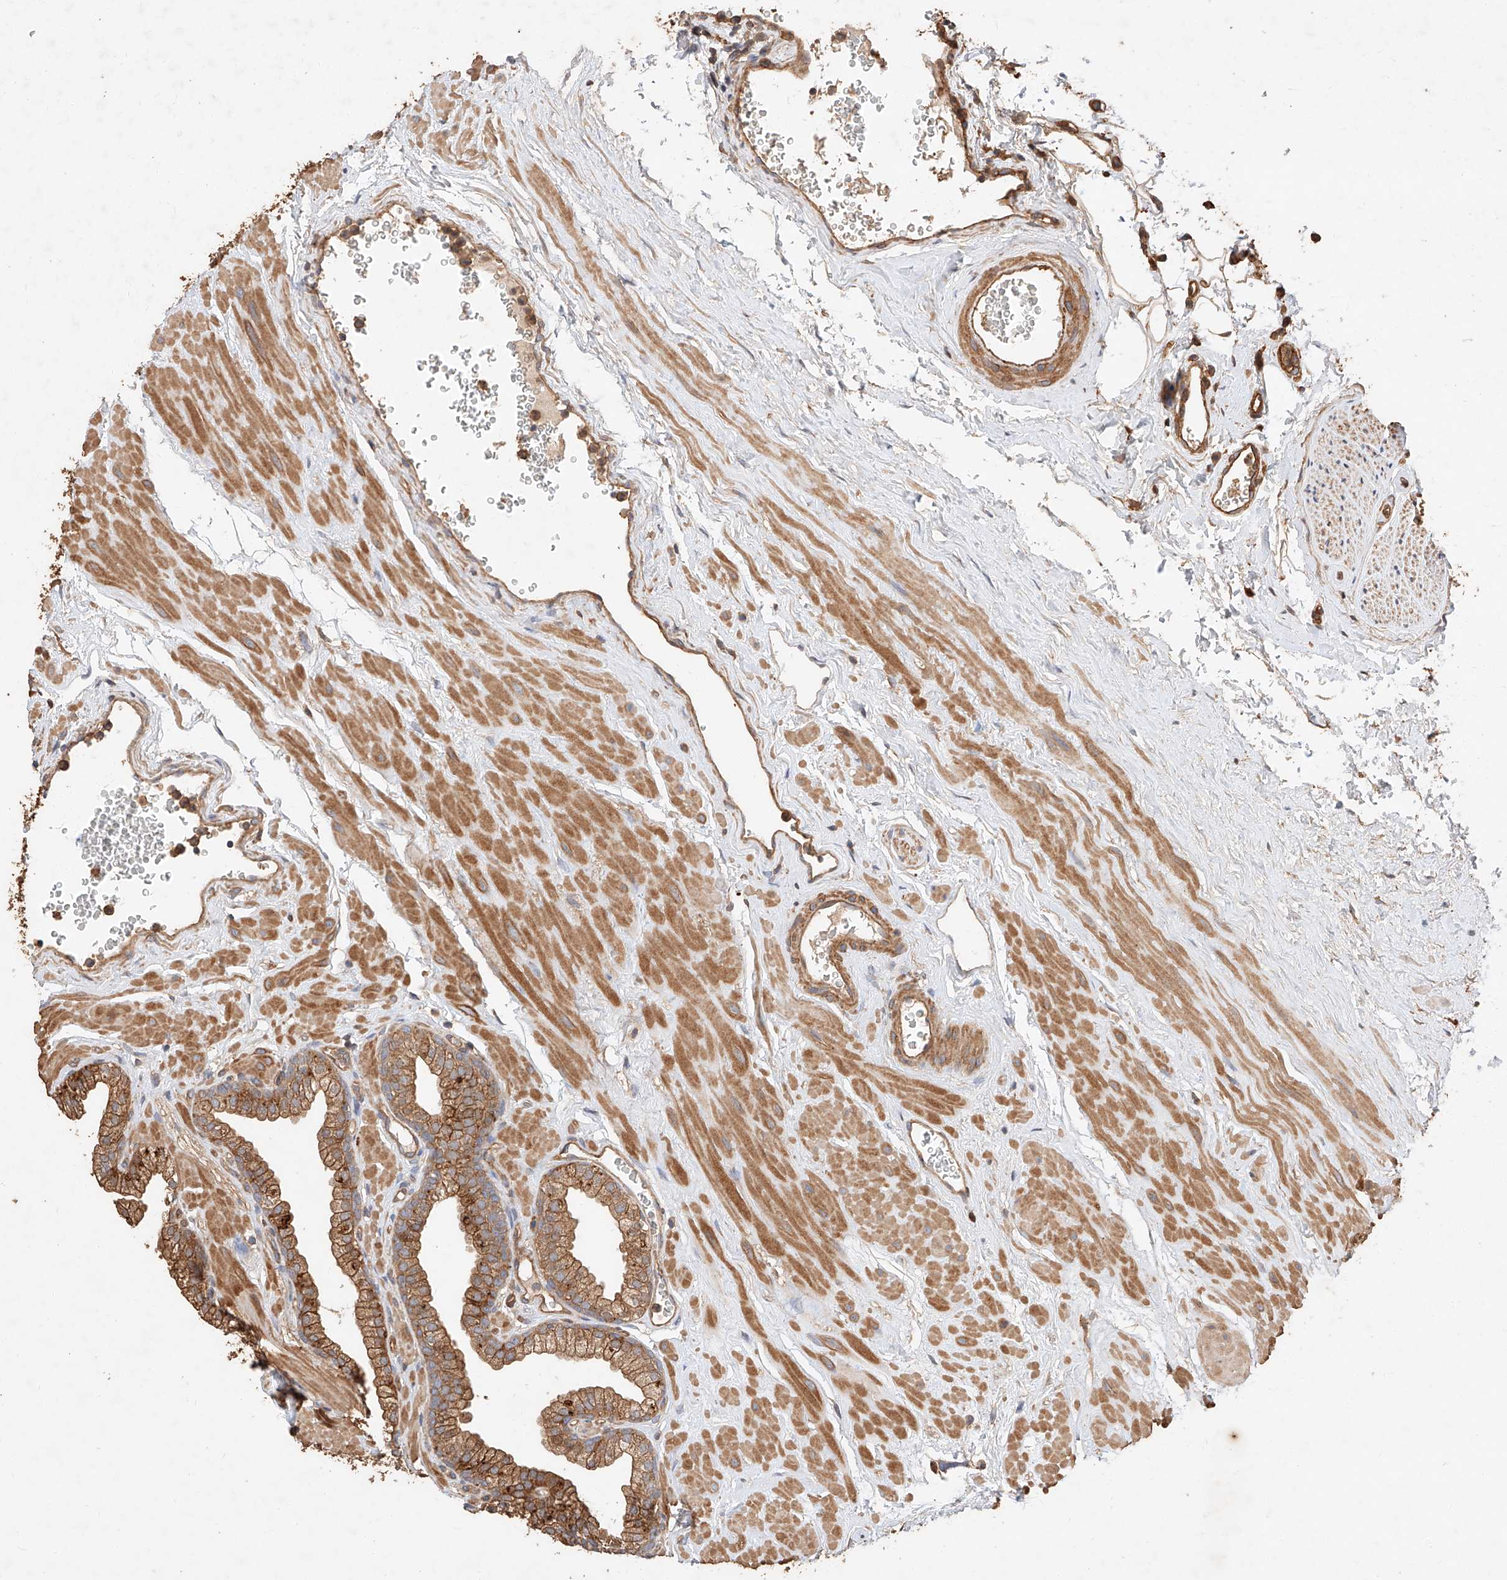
{"staining": {"intensity": "moderate", "quantity": ">75%", "location": "cytoplasmic/membranous"}, "tissue": "prostate", "cell_type": "Glandular cells", "image_type": "normal", "snomed": [{"axis": "morphology", "description": "Normal tissue, NOS"}, {"axis": "morphology", "description": "Urothelial carcinoma, Low grade"}, {"axis": "topography", "description": "Urinary bladder"}, {"axis": "topography", "description": "Prostate"}], "caption": "Immunohistochemical staining of unremarkable human prostate exhibits >75% levels of moderate cytoplasmic/membranous protein staining in approximately >75% of glandular cells.", "gene": "GHDC", "patient": {"sex": "male", "age": 60}}